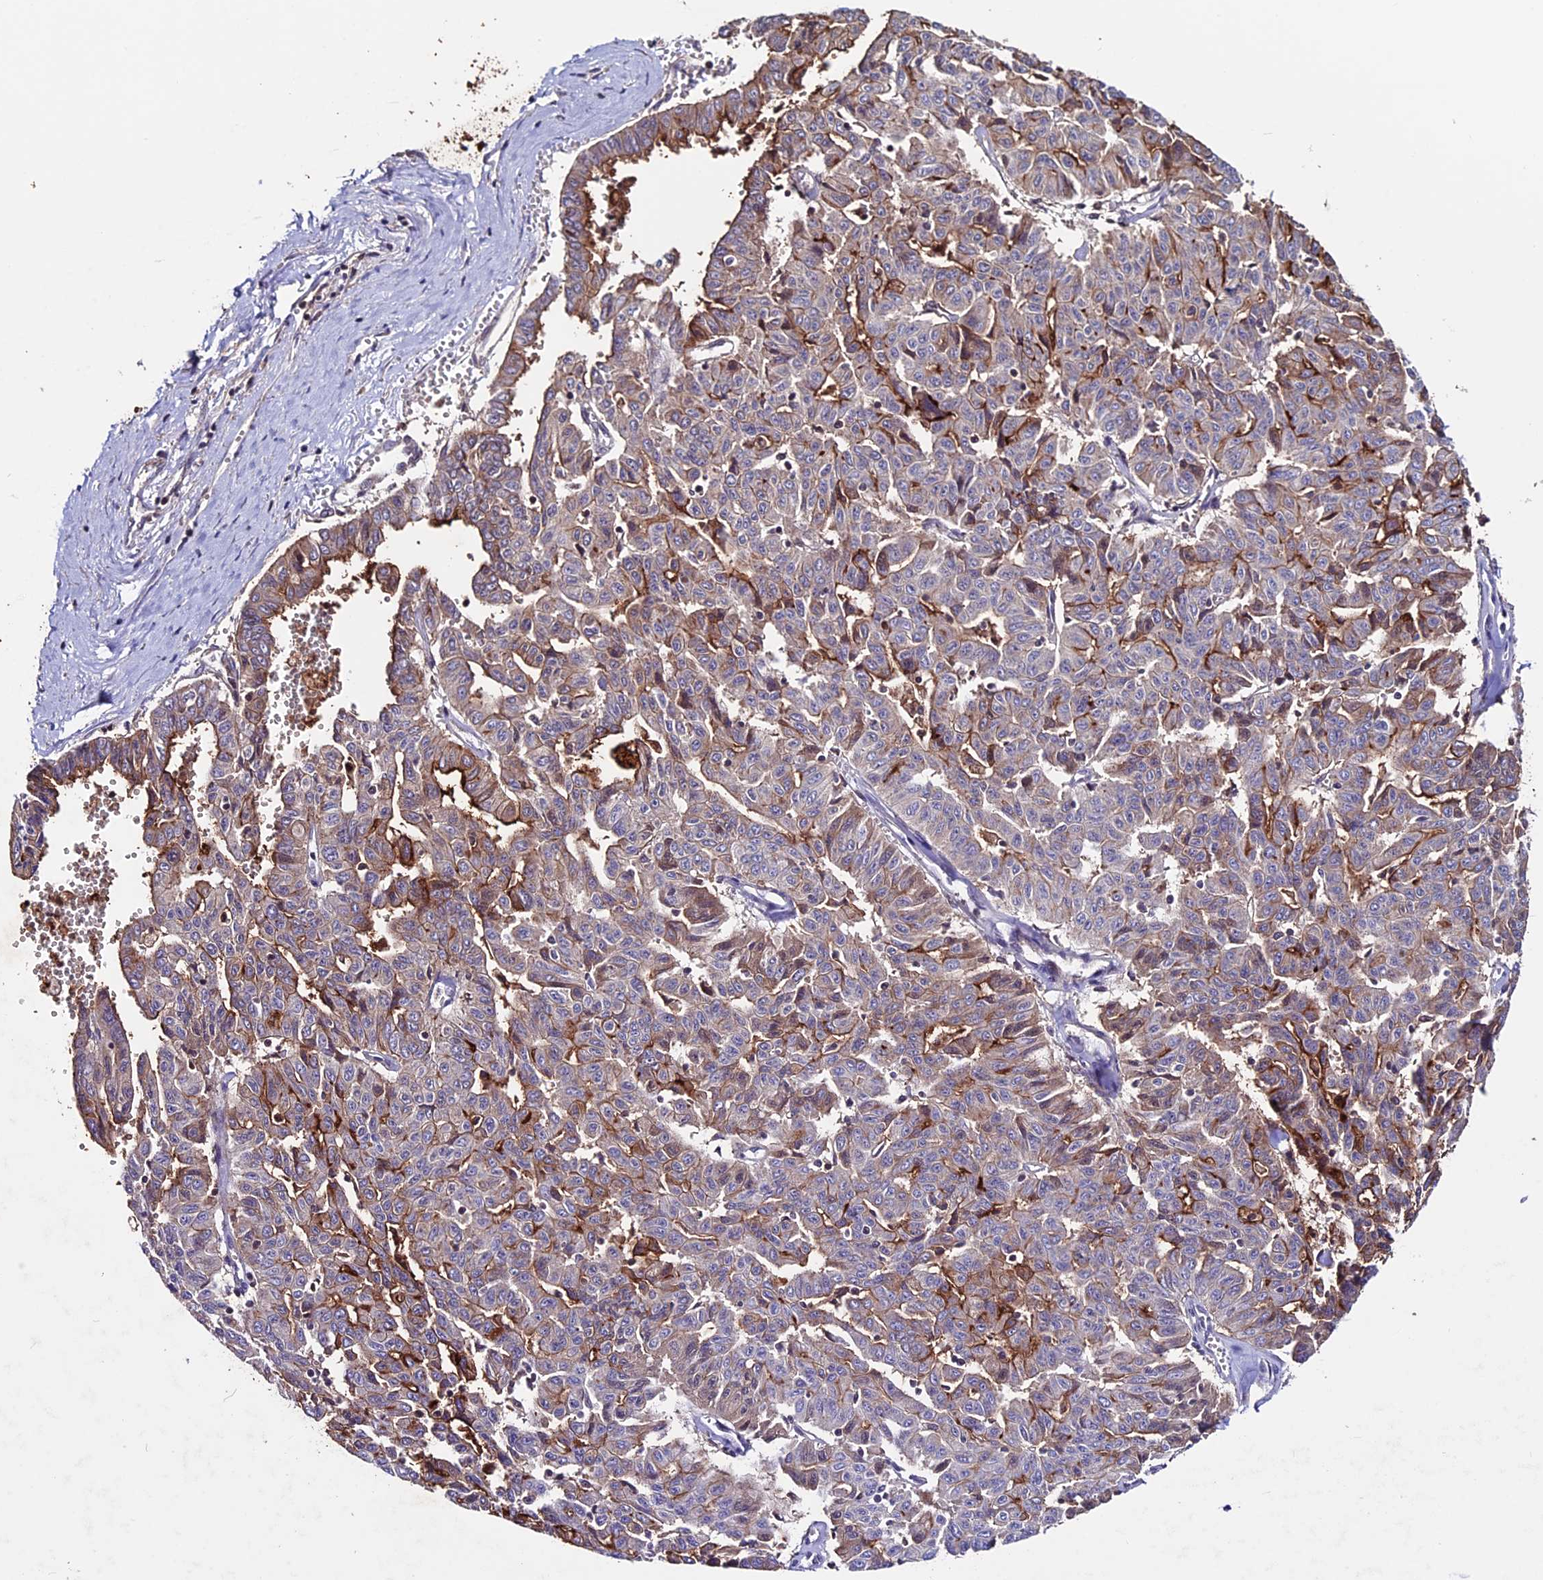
{"staining": {"intensity": "moderate", "quantity": "25%-75%", "location": "cytoplasmic/membranous"}, "tissue": "liver cancer", "cell_type": "Tumor cells", "image_type": "cancer", "snomed": [{"axis": "morphology", "description": "Cholangiocarcinoma"}, {"axis": "topography", "description": "Liver"}], "caption": "Human liver cancer (cholangiocarcinoma) stained with a protein marker shows moderate staining in tumor cells.", "gene": "ZNF598", "patient": {"sex": "female", "age": 77}}